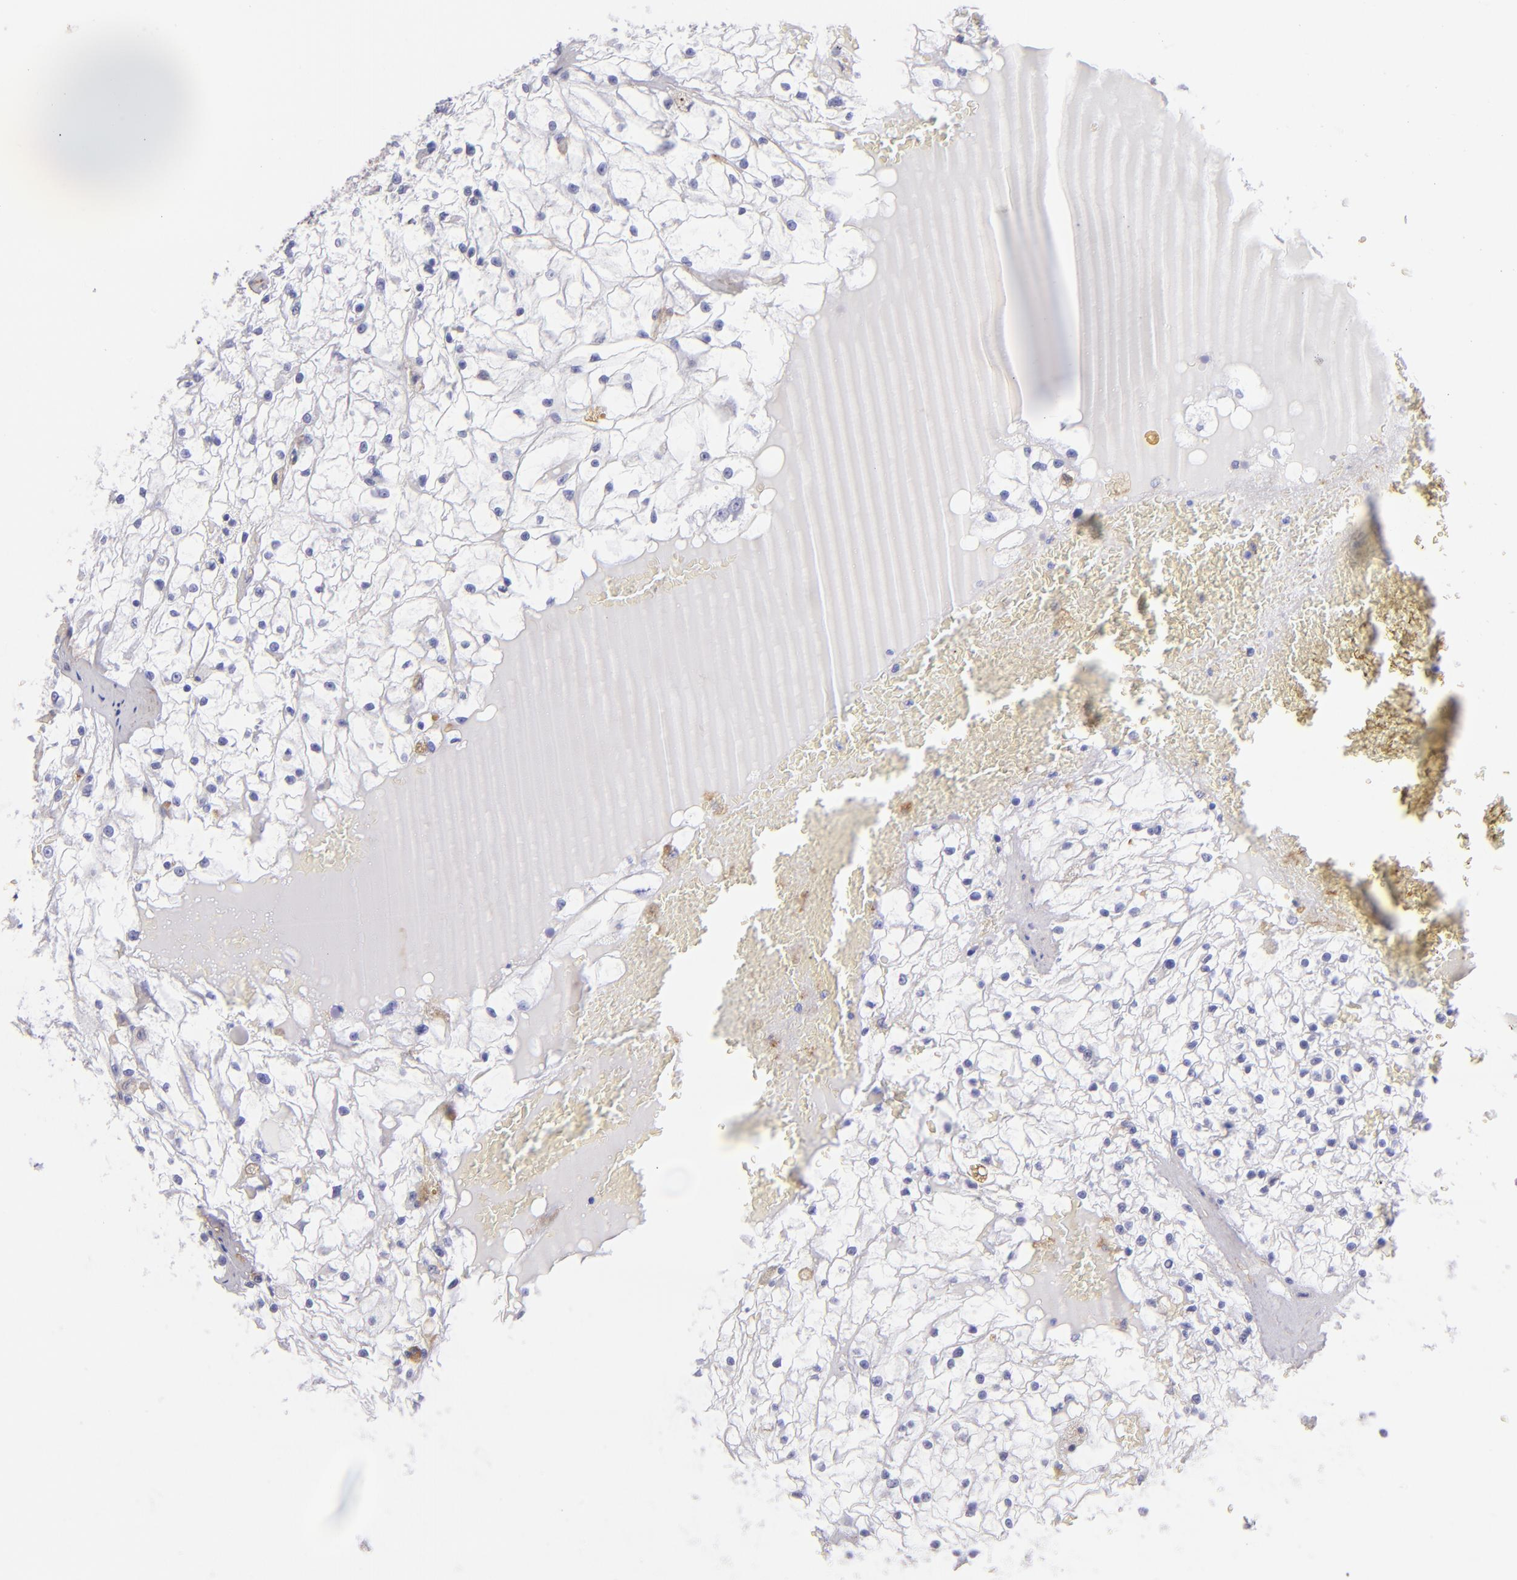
{"staining": {"intensity": "negative", "quantity": "none", "location": "none"}, "tissue": "renal cancer", "cell_type": "Tumor cells", "image_type": "cancer", "snomed": [{"axis": "morphology", "description": "Adenocarcinoma, NOS"}, {"axis": "topography", "description": "Kidney"}], "caption": "This is an immunohistochemistry histopathology image of renal adenocarcinoma. There is no positivity in tumor cells.", "gene": "ENTPD1", "patient": {"sex": "male", "age": 61}}